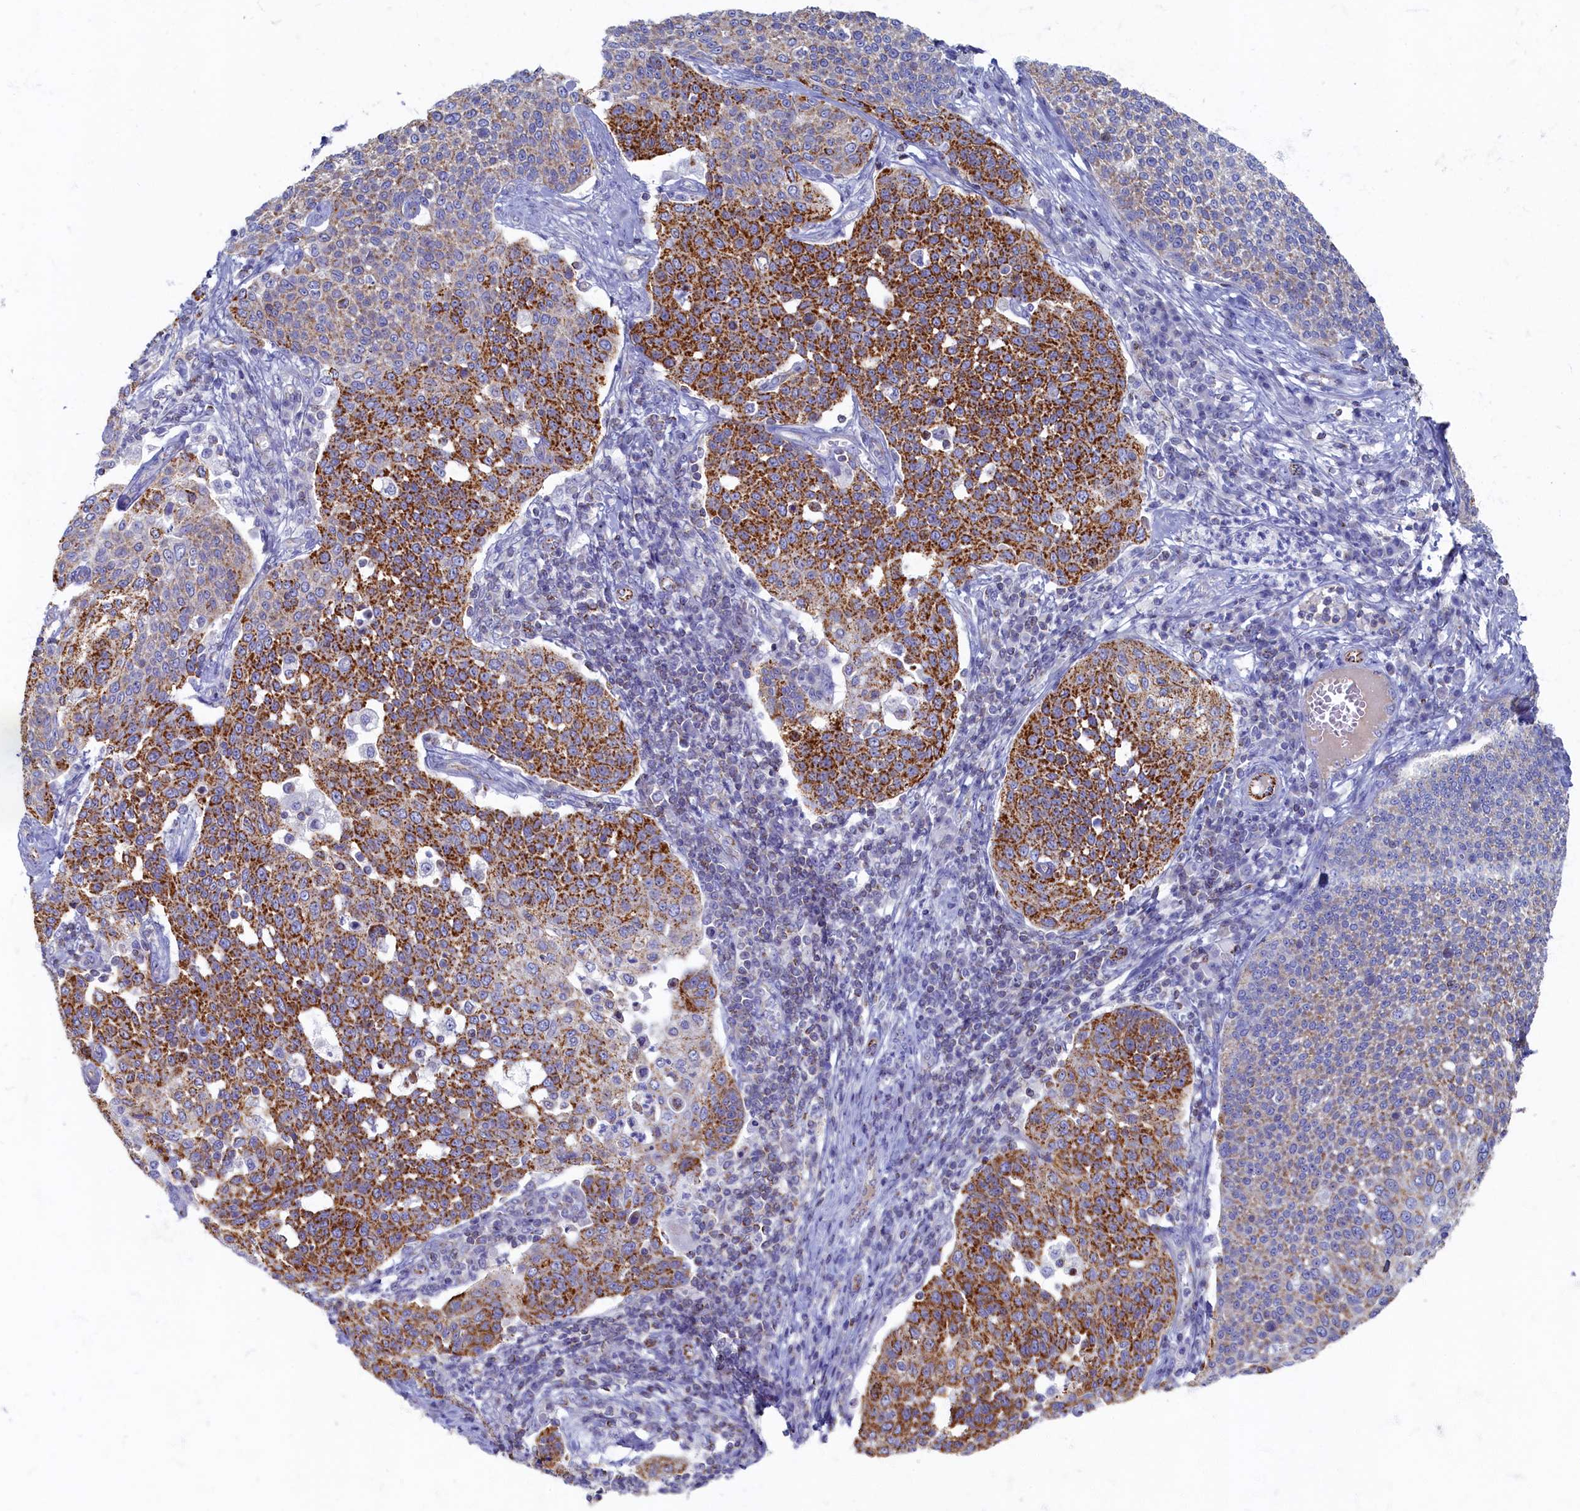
{"staining": {"intensity": "strong", "quantity": "25%-75%", "location": "cytoplasmic/membranous"}, "tissue": "cervical cancer", "cell_type": "Tumor cells", "image_type": "cancer", "snomed": [{"axis": "morphology", "description": "Squamous cell carcinoma, NOS"}, {"axis": "topography", "description": "Cervix"}], "caption": "IHC photomicrograph of neoplastic tissue: human cervical cancer (squamous cell carcinoma) stained using immunohistochemistry displays high levels of strong protein expression localized specifically in the cytoplasmic/membranous of tumor cells, appearing as a cytoplasmic/membranous brown color.", "gene": "OCIAD2", "patient": {"sex": "female", "age": 34}}